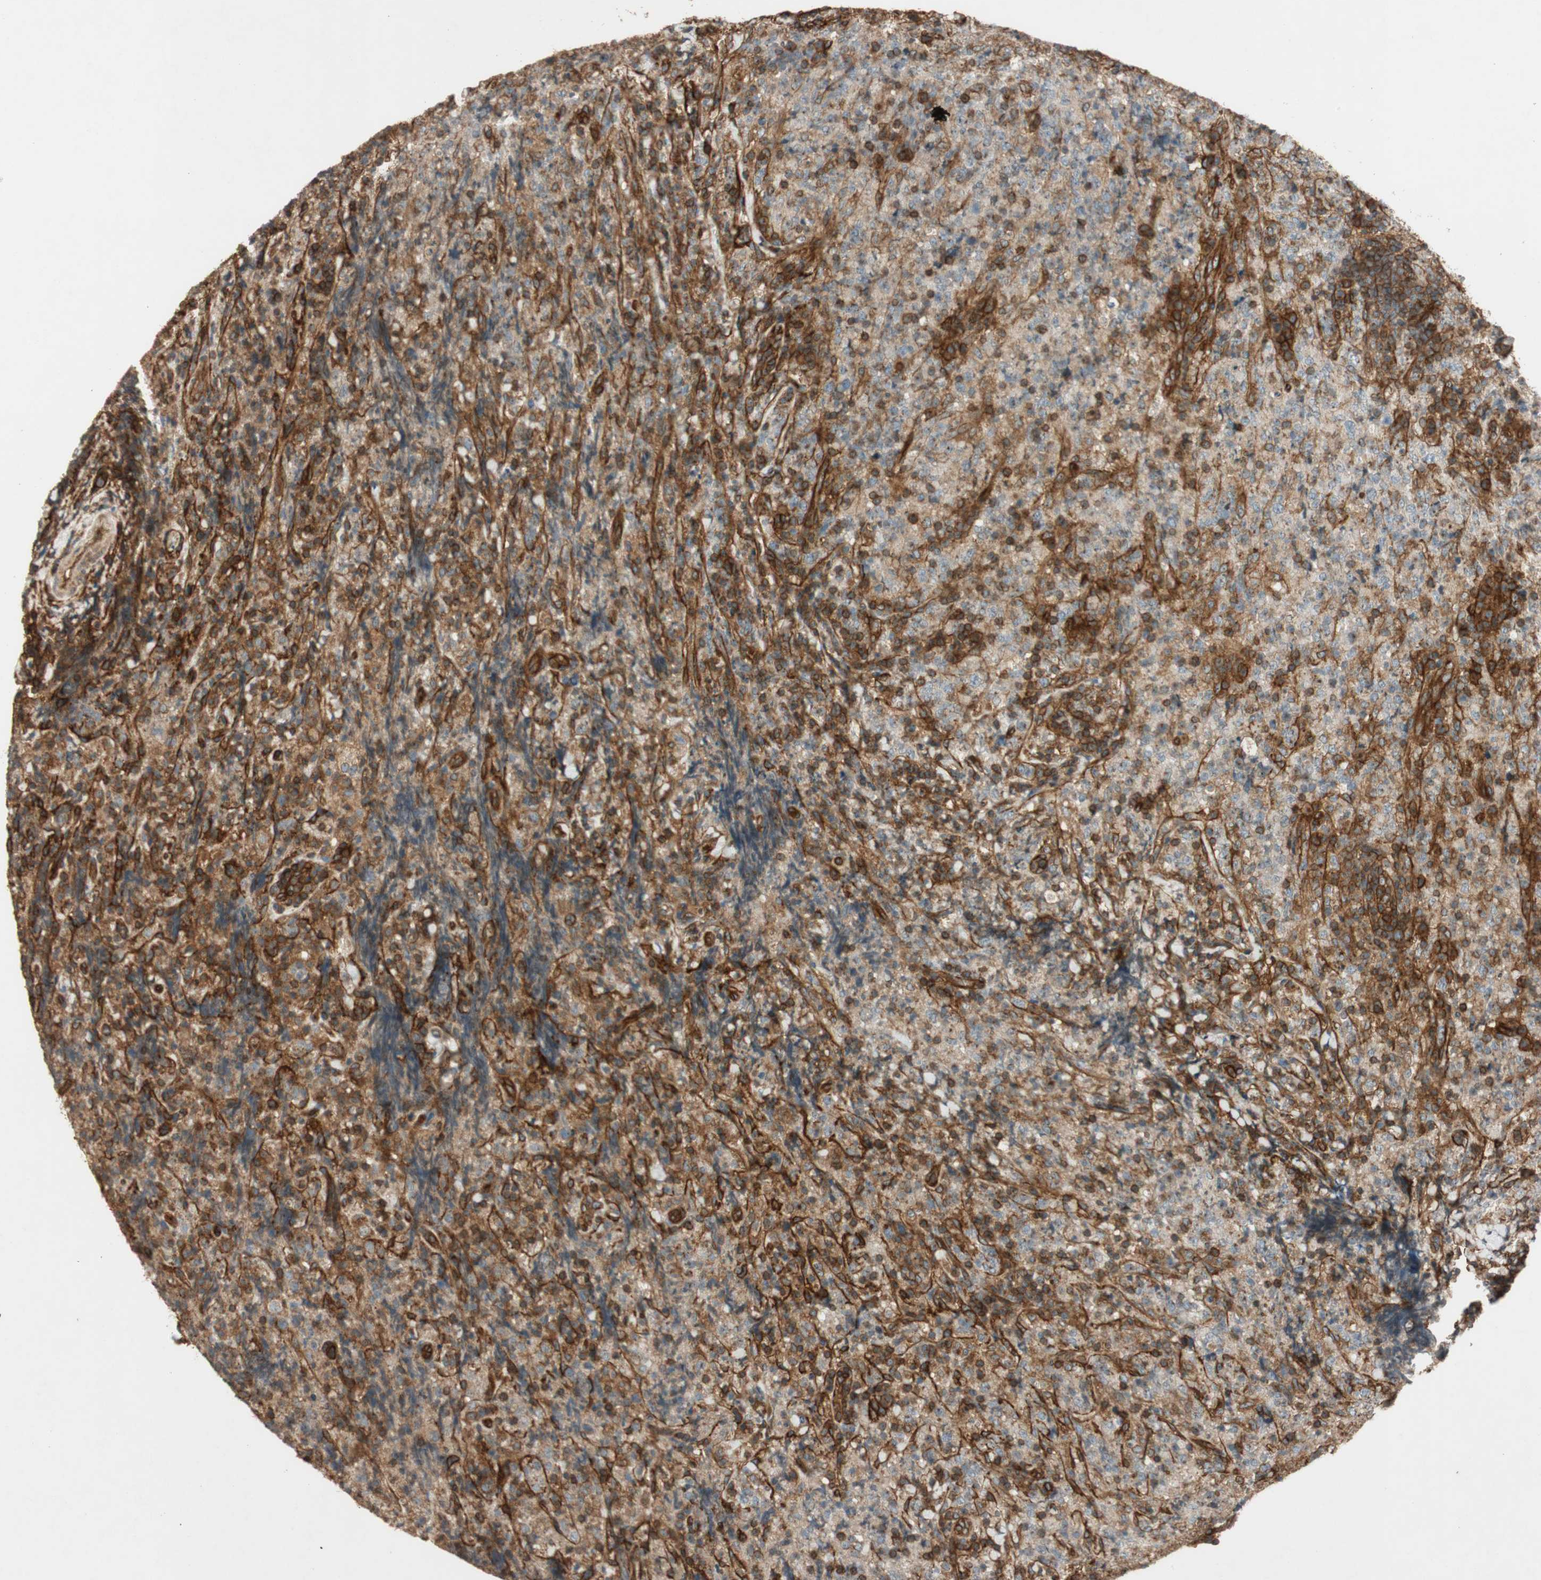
{"staining": {"intensity": "weak", "quantity": "25%-75%", "location": "cytoplasmic/membranous"}, "tissue": "lymphoma", "cell_type": "Tumor cells", "image_type": "cancer", "snomed": [{"axis": "morphology", "description": "Malignant lymphoma, non-Hodgkin's type, High grade"}, {"axis": "topography", "description": "Tonsil"}], "caption": "Brown immunohistochemical staining in lymphoma exhibits weak cytoplasmic/membranous positivity in approximately 25%-75% of tumor cells.", "gene": "BTN3A3", "patient": {"sex": "female", "age": 36}}